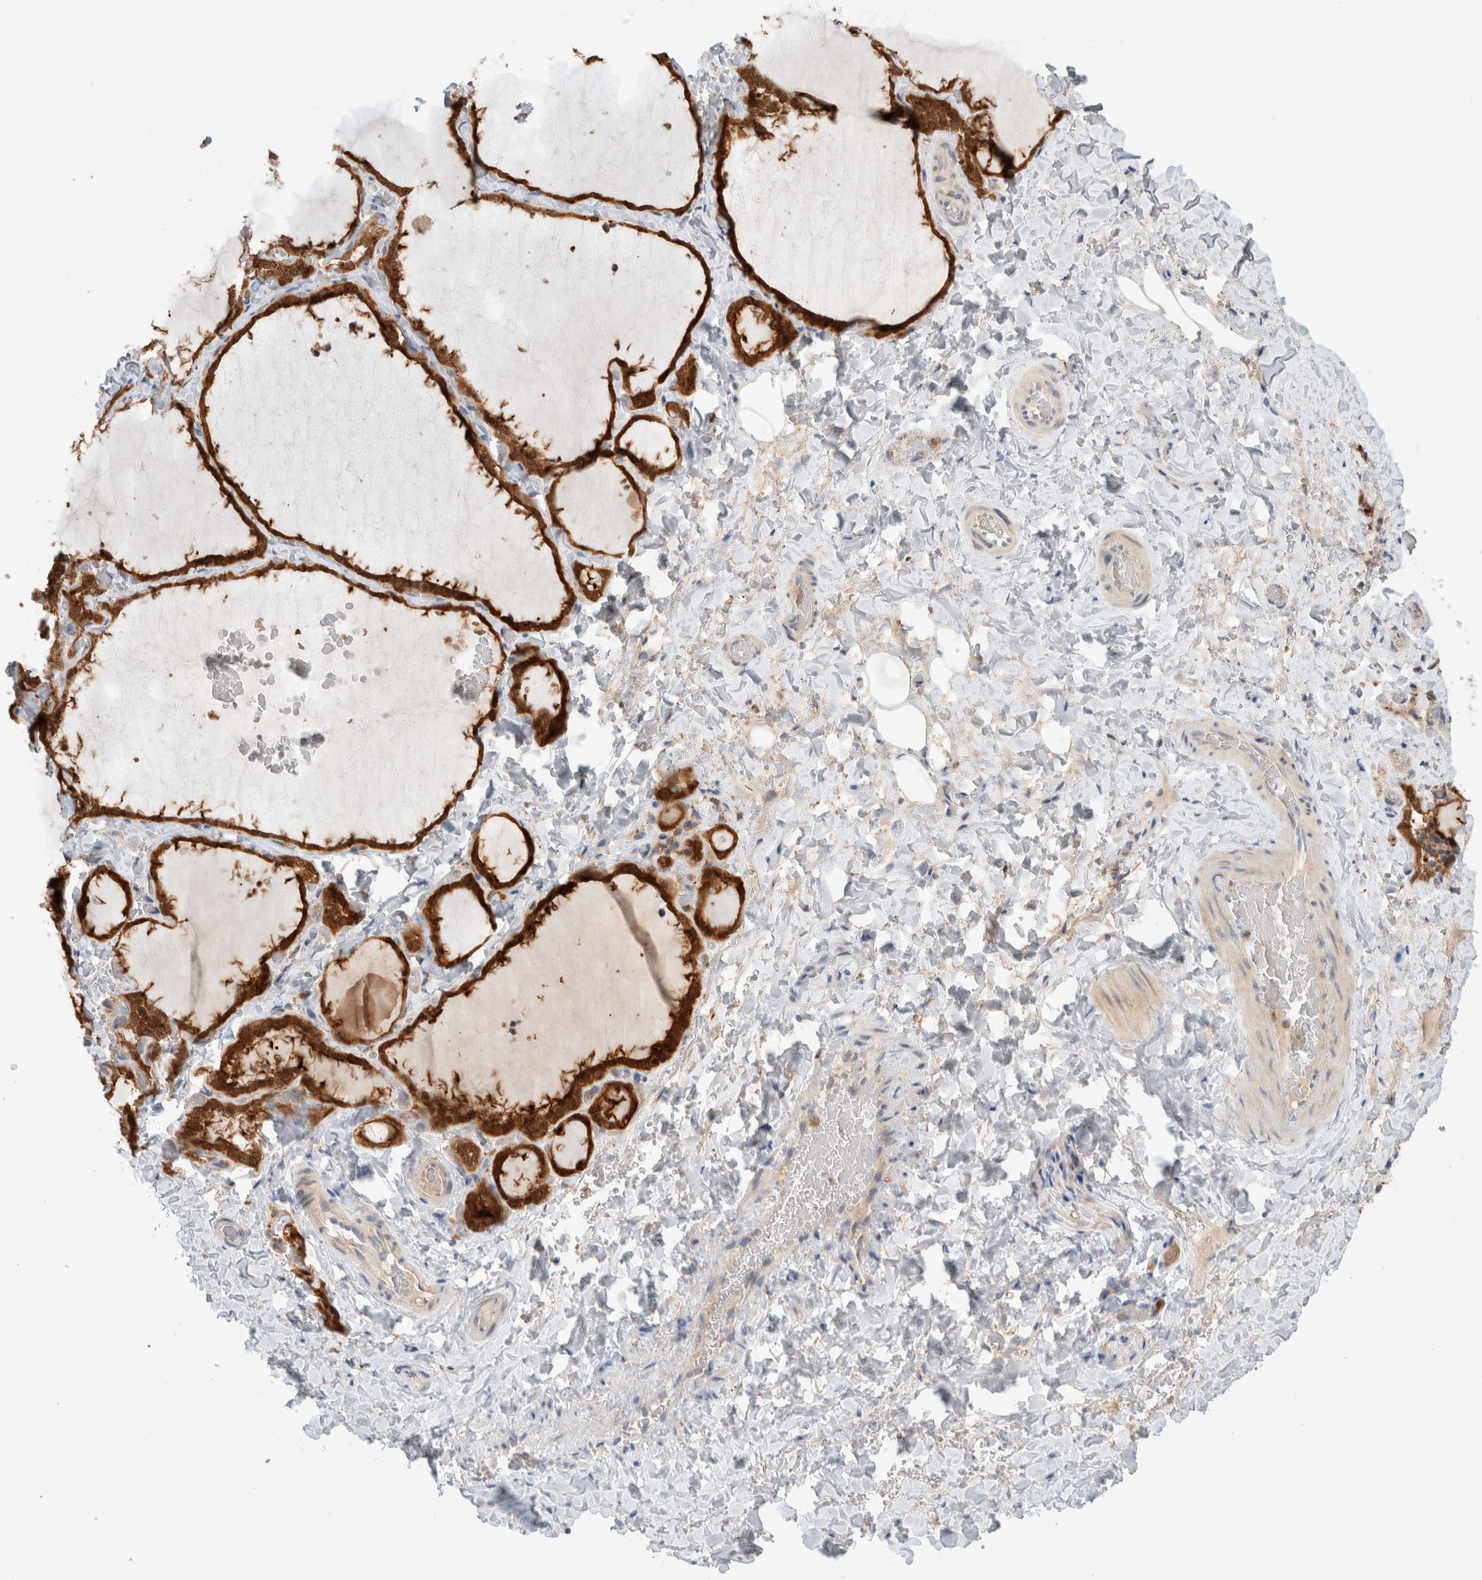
{"staining": {"intensity": "strong", "quantity": ">75%", "location": "cytoplasmic/membranous,nuclear"}, "tissue": "thyroid gland", "cell_type": "Glandular cells", "image_type": "normal", "snomed": [{"axis": "morphology", "description": "Normal tissue, NOS"}, {"axis": "topography", "description": "Thyroid gland"}], "caption": "About >75% of glandular cells in normal thyroid gland display strong cytoplasmic/membranous,nuclear protein staining as visualized by brown immunohistochemical staining.", "gene": "KLHL14", "patient": {"sex": "female", "age": 22}}